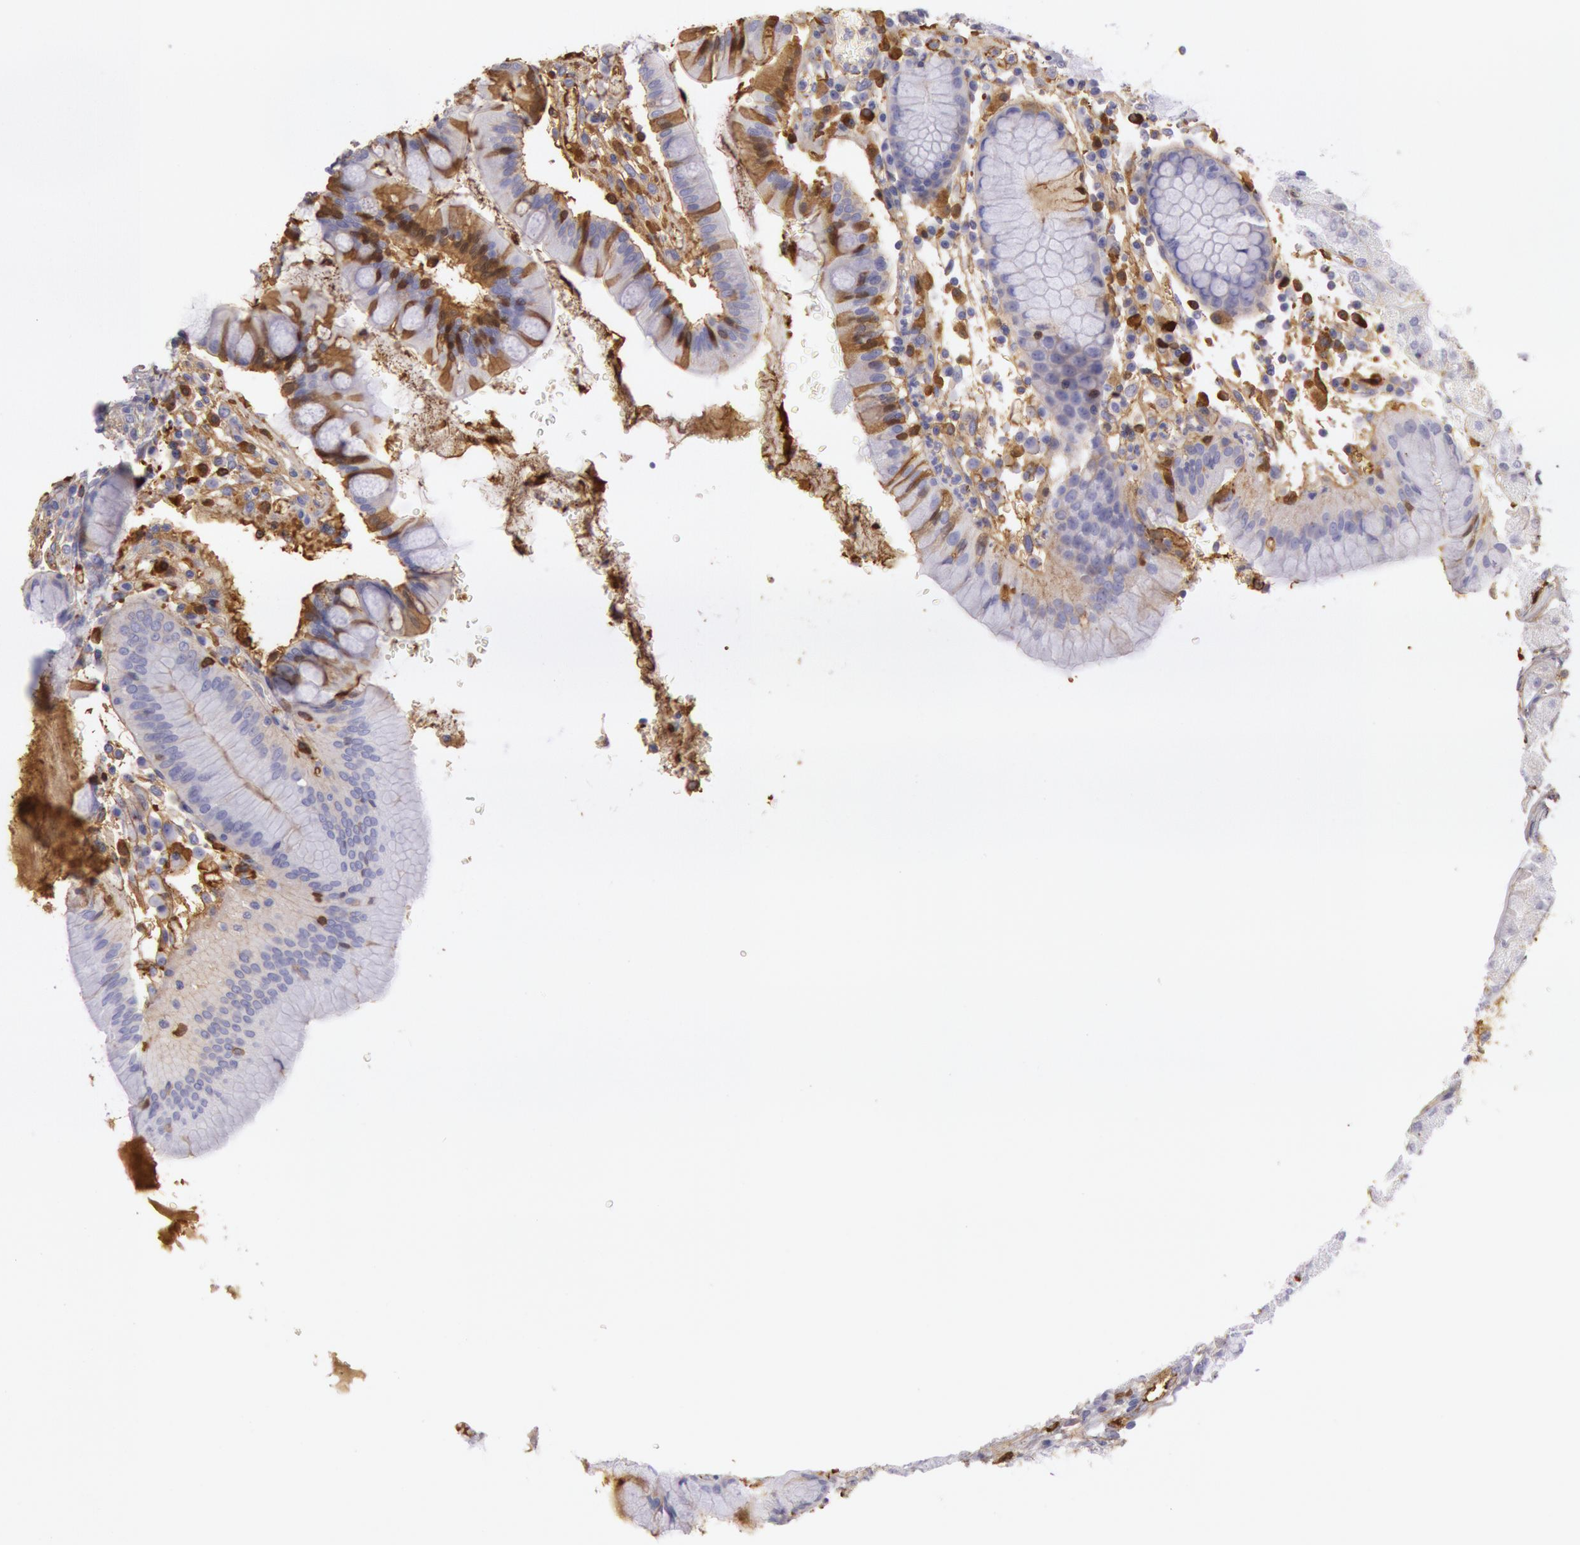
{"staining": {"intensity": "weak", "quantity": "<25%", "location": "cytoplasmic/membranous"}, "tissue": "stomach", "cell_type": "Glandular cells", "image_type": "normal", "snomed": [{"axis": "morphology", "description": "Normal tissue, NOS"}, {"axis": "topography", "description": "Stomach, lower"}], "caption": "This is an IHC image of unremarkable human stomach. There is no positivity in glandular cells.", "gene": "IGHG1", "patient": {"sex": "female", "age": 73}}